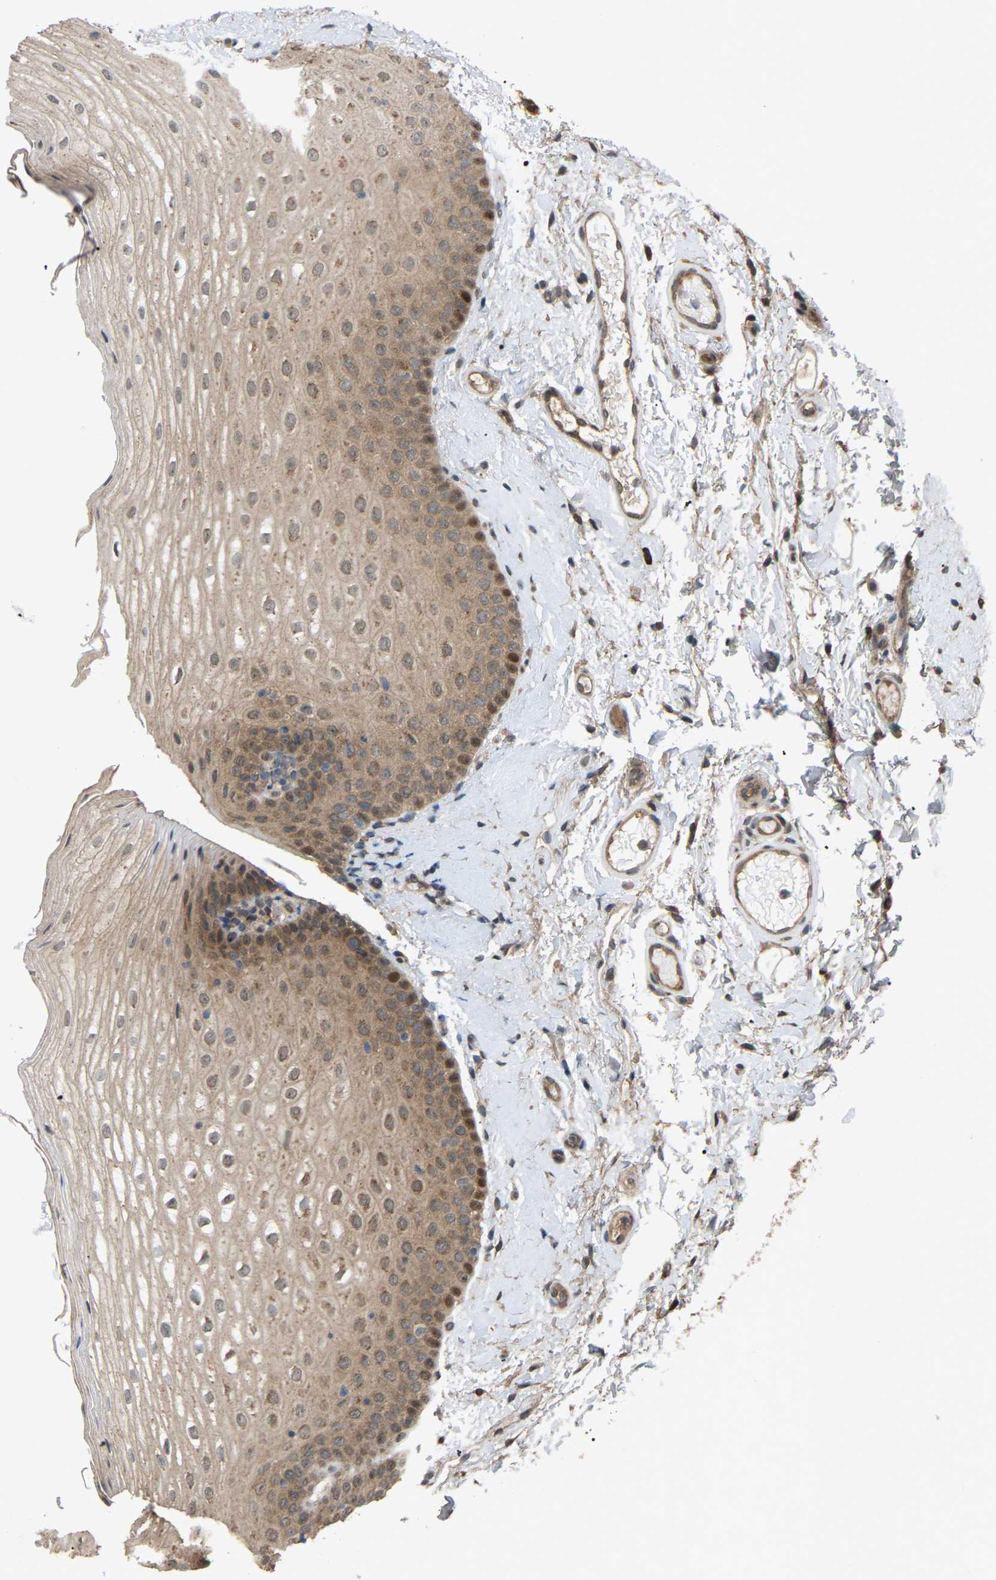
{"staining": {"intensity": "moderate", "quantity": ">75%", "location": "cytoplasmic/membranous"}, "tissue": "oral mucosa", "cell_type": "Squamous epithelial cells", "image_type": "normal", "snomed": [{"axis": "morphology", "description": "Normal tissue, NOS"}, {"axis": "topography", "description": "Skin"}, {"axis": "topography", "description": "Oral tissue"}], "caption": "A histopathology image of human oral mucosa stained for a protein exhibits moderate cytoplasmic/membranous brown staining in squamous epithelial cells.", "gene": "CROT", "patient": {"sex": "male", "age": 84}}